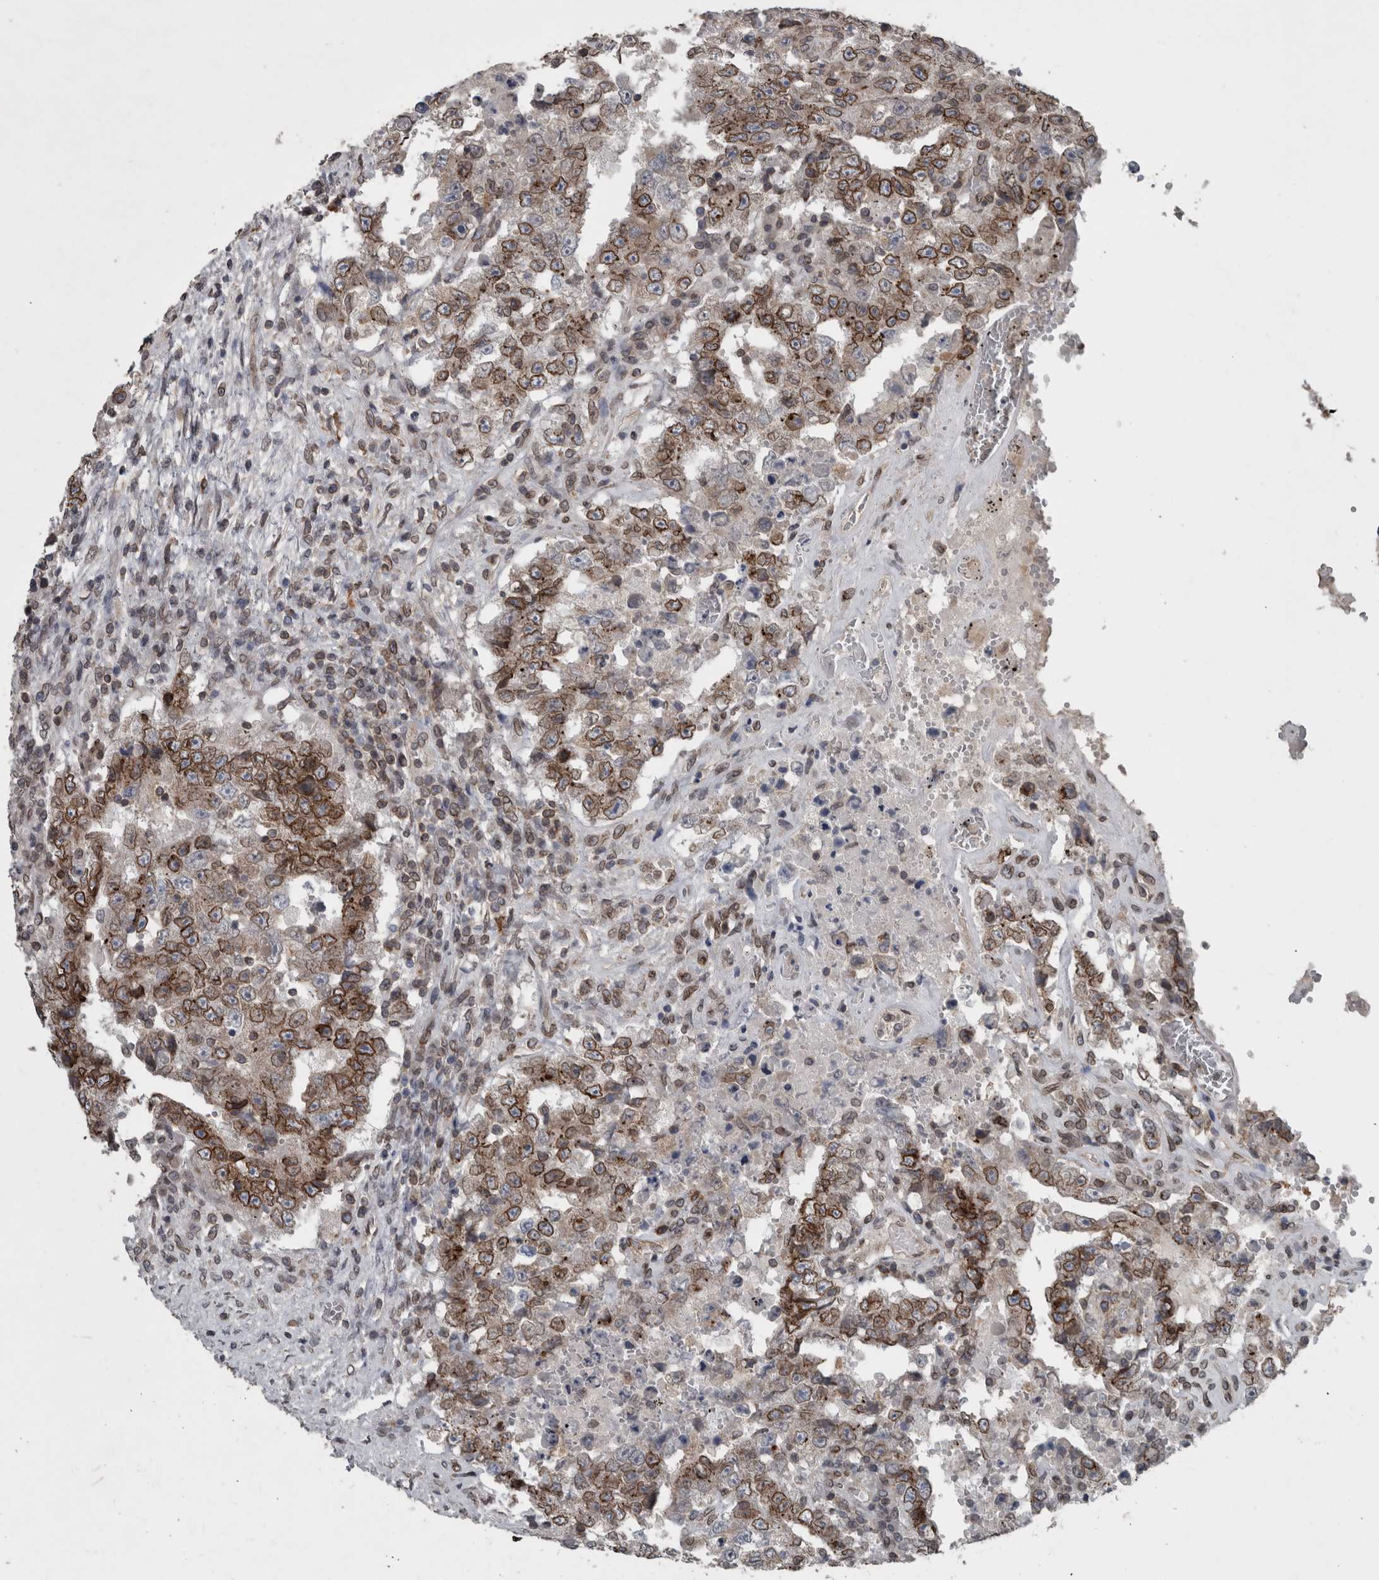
{"staining": {"intensity": "strong", "quantity": ">75%", "location": "cytoplasmic/membranous,nuclear"}, "tissue": "testis cancer", "cell_type": "Tumor cells", "image_type": "cancer", "snomed": [{"axis": "morphology", "description": "Carcinoma, Embryonal, NOS"}, {"axis": "topography", "description": "Testis"}], "caption": "Human testis cancer stained for a protein (brown) exhibits strong cytoplasmic/membranous and nuclear positive expression in approximately >75% of tumor cells.", "gene": "RANBP2", "patient": {"sex": "male", "age": 26}}